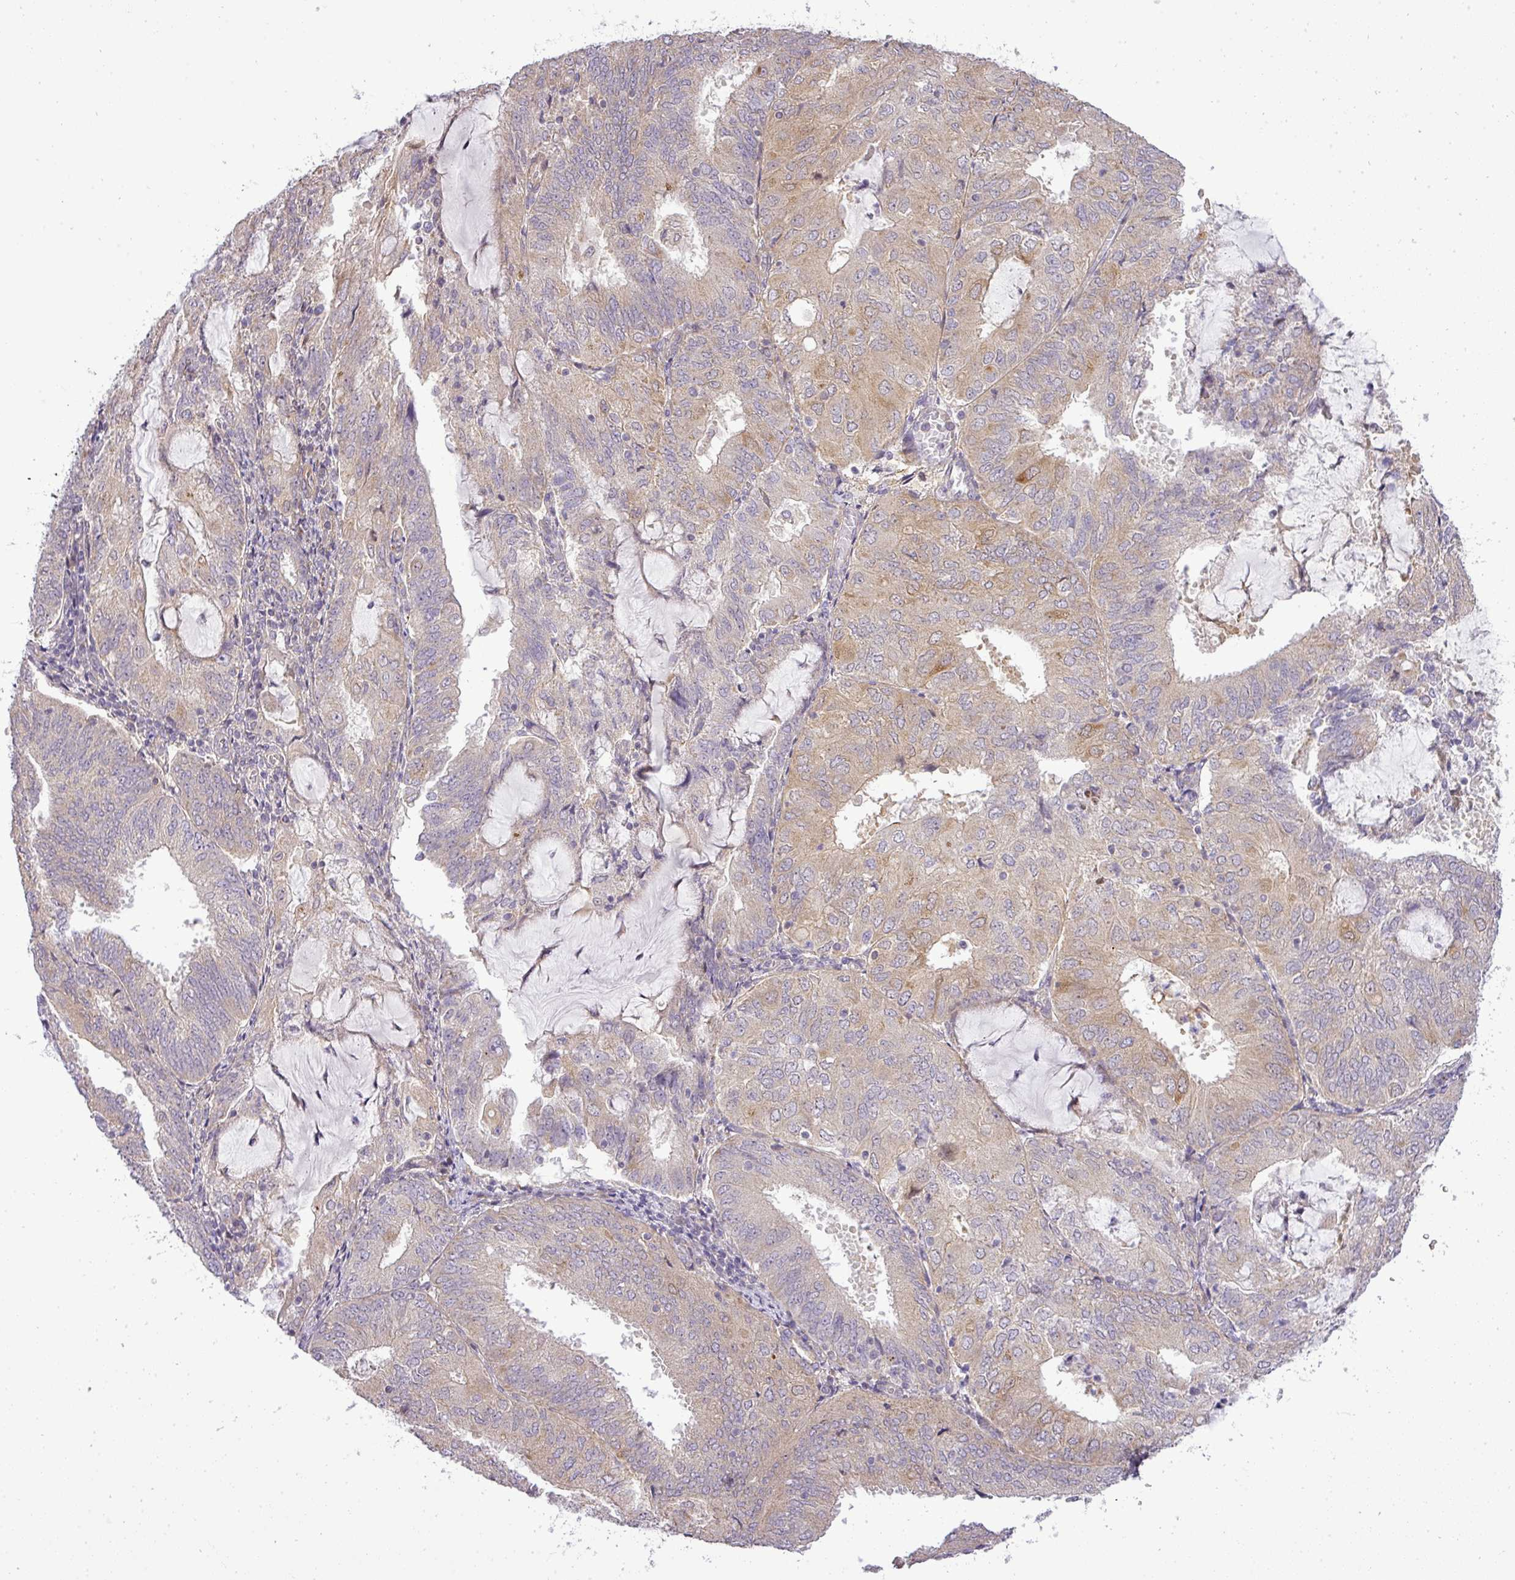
{"staining": {"intensity": "weak", "quantity": "25%-75%", "location": "cytoplasmic/membranous"}, "tissue": "endometrial cancer", "cell_type": "Tumor cells", "image_type": "cancer", "snomed": [{"axis": "morphology", "description": "Adenocarcinoma, NOS"}, {"axis": "topography", "description": "Endometrium"}], "caption": "Weak cytoplasmic/membranous staining for a protein is present in approximately 25%-75% of tumor cells of adenocarcinoma (endometrial) using IHC.", "gene": "ZDHHC1", "patient": {"sex": "female", "age": 81}}